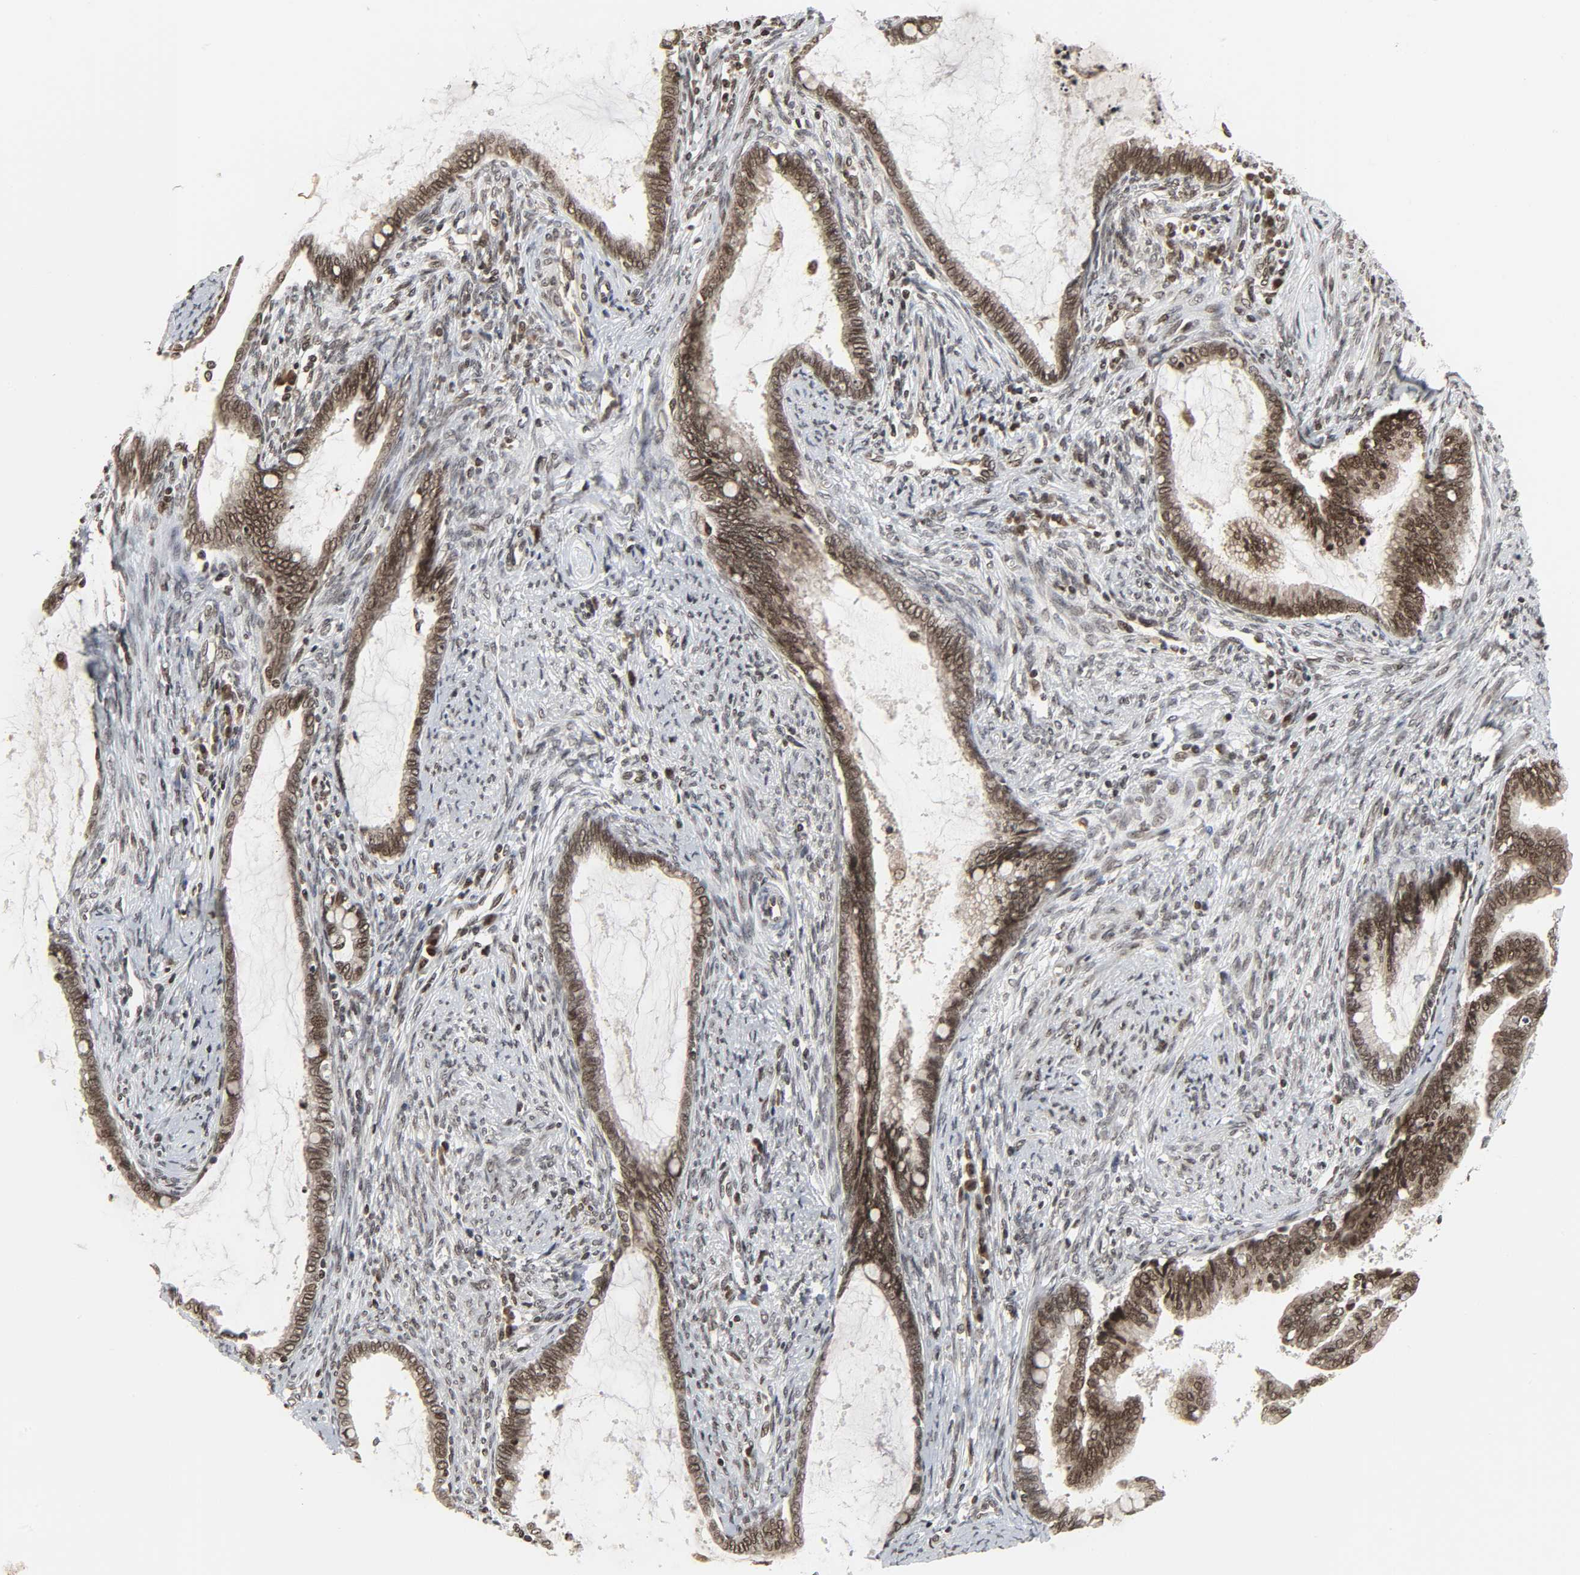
{"staining": {"intensity": "weak", "quantity": "25%-75%", "location": "nuclear"}, "tissue": "cervical cancer", "cell_type": "Tumor cells", "image_type": "cancer", "snomed": [{"axis": "morphology", "description": "Adenocarcinoma, NOS"}, {"axis": "topography", "description": "Cervix"}], "caption": "Weak nuclear positivity for a protein is identified in about 25%-75% of tumor cells of cervical cancer using immunohistochemistry.", "gene": "XRCC1", "patient": {"sex": "female", "age": 44}}